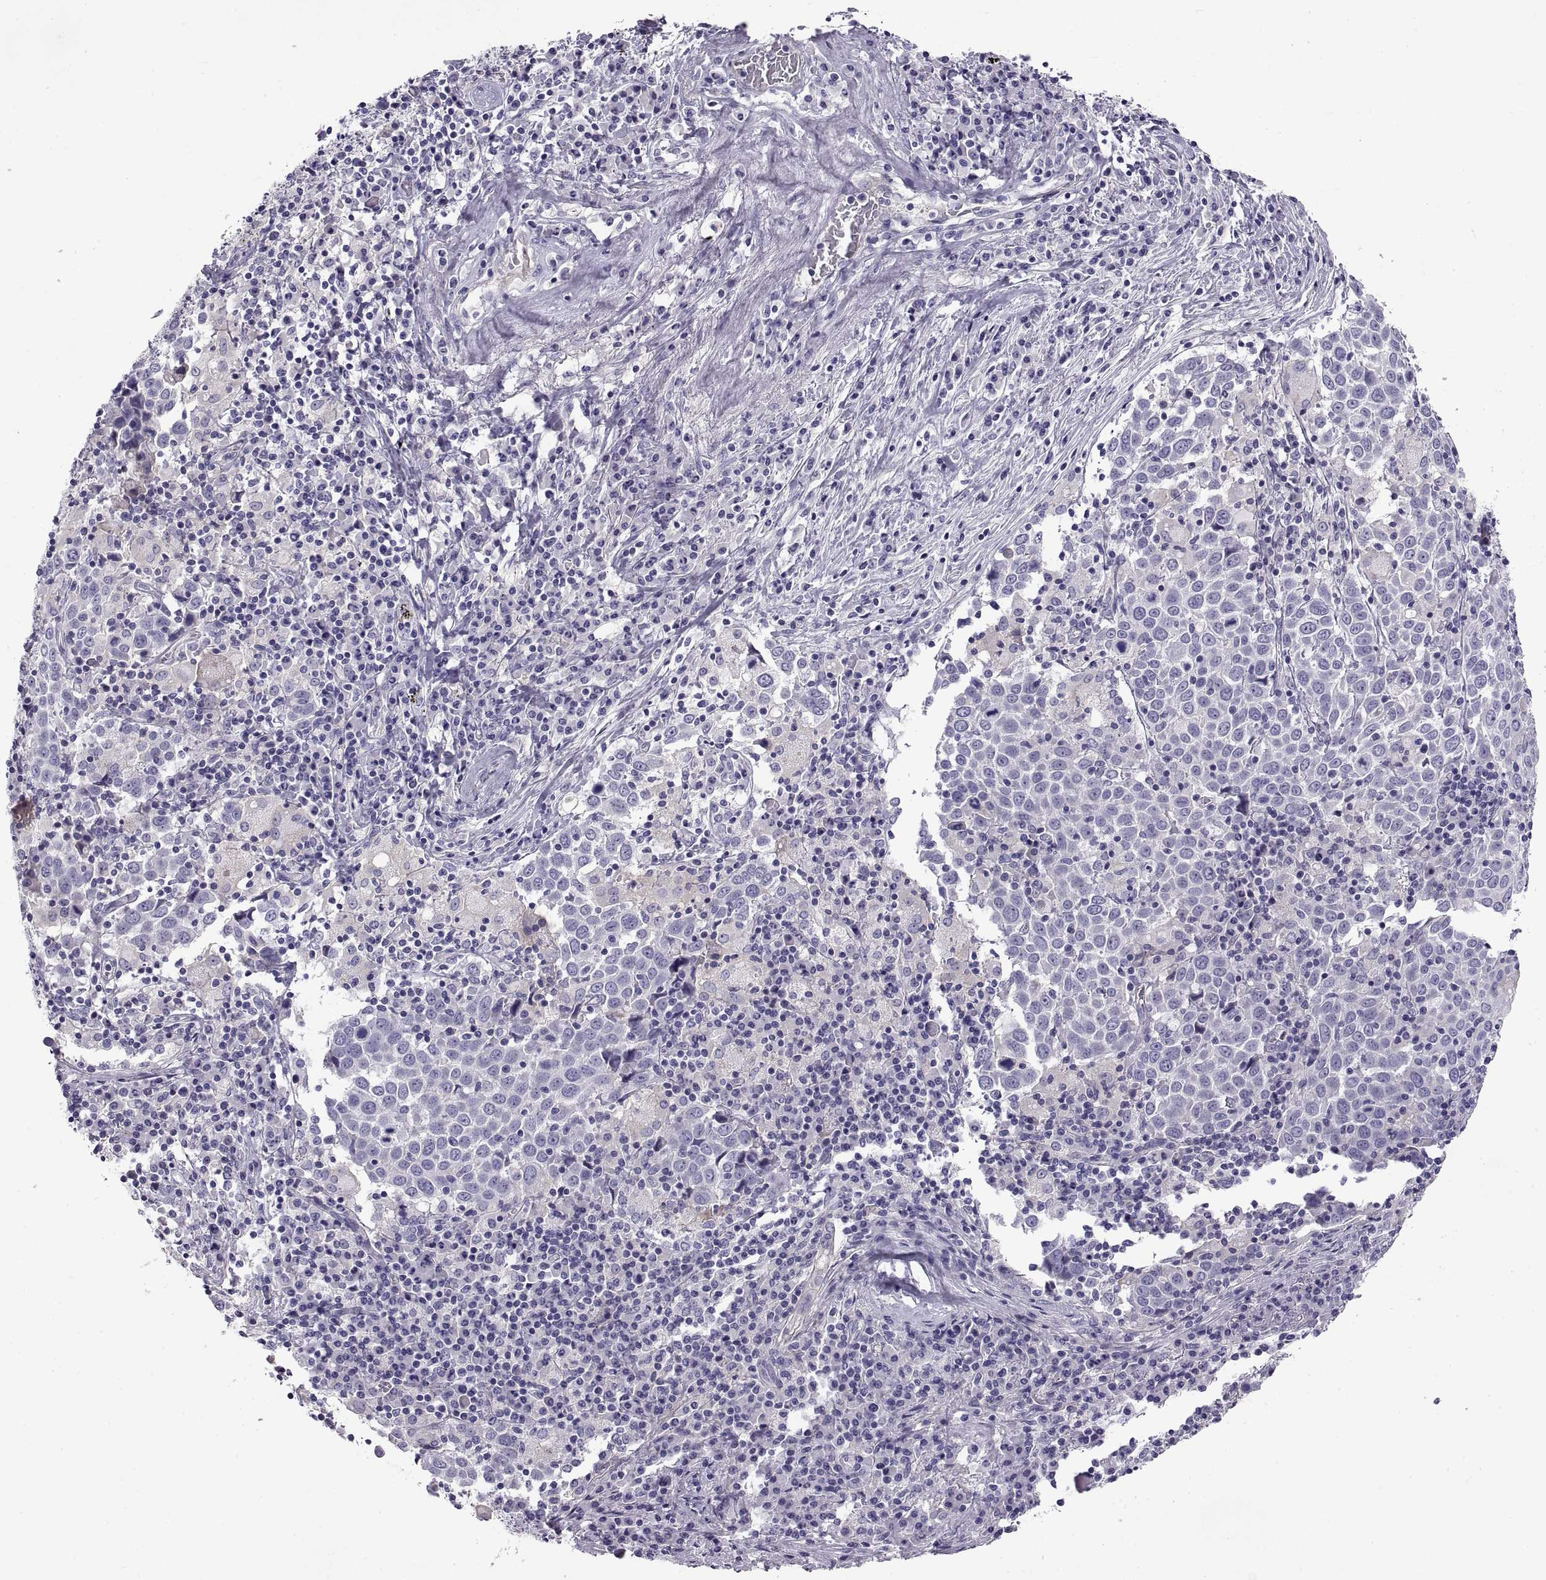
{"staining": {"intensity": "negative", "quantity": "none", "location": "none"}, "tissue": "lung cancer", "cell_type": "Tumor cells", "image_type": "cancer", "snomed": [{"axis": "morphology", "description": "Squamous cell carcinoma, NOS"}, {"axis": "topography", "description": "Lung"}], "caption": "Immunohistochemistry photomicrograph of lung squamous cell carcinoma stained for a protein (brown), which displays no staining in tumor cells.", "gene": "CRYBB3", "patient": {"sex": "male", "age": 57}}